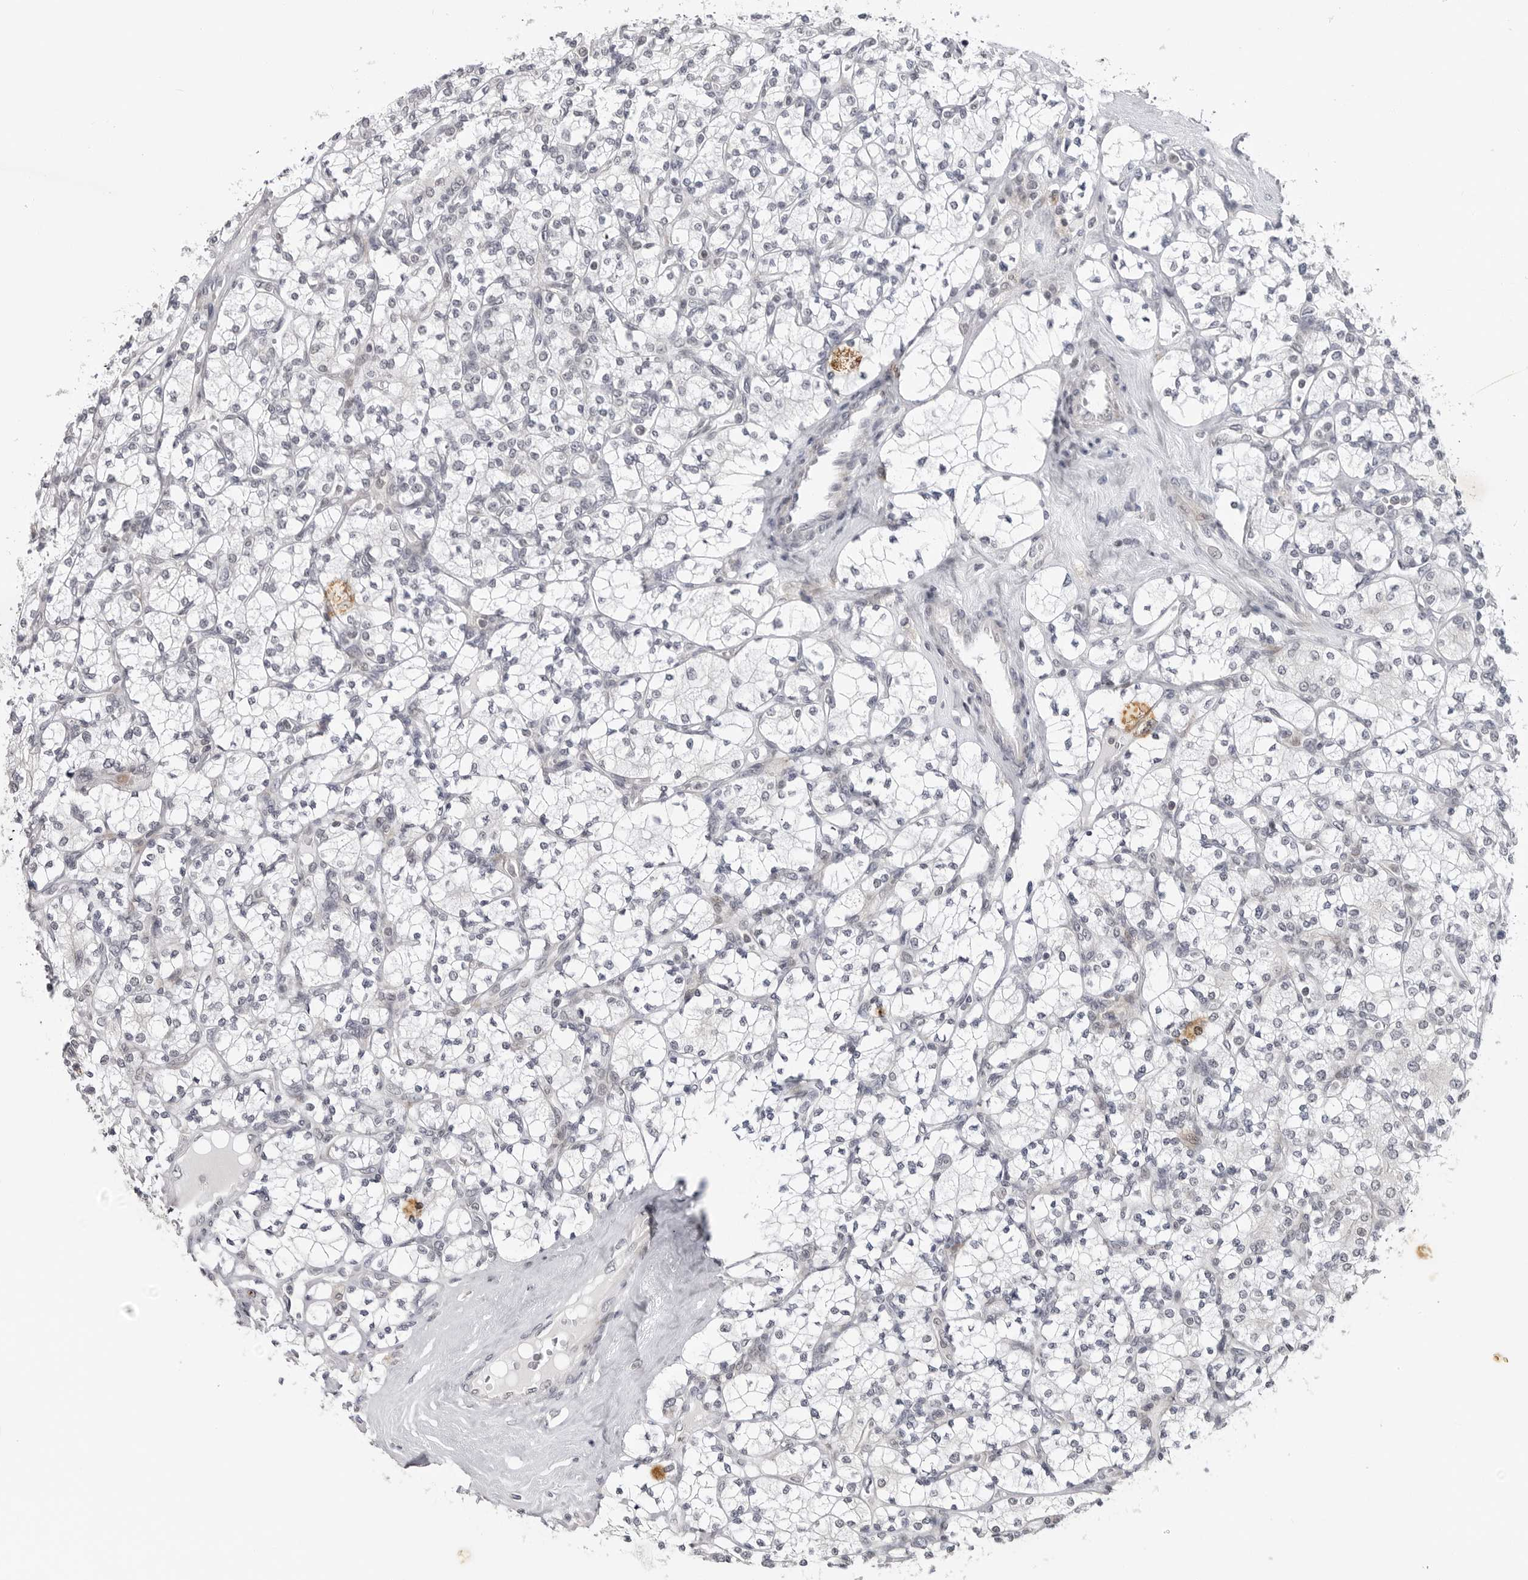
{"staining": {"intensity": "negative", "quantity": "none", "location": "none"}, "tissue": "renal cancer", "cell_type": "Tumor cells", "image_type": "cancer", "snomed": [{"axis": "morphology", "description": "Adenocarcinoma, NOS"}, {"axis": "topography", "description": "Kidney"}], "caption": "DAB immunohistochemical staining of renal cancer exhibits no significant expression in tumor cells.", "gene": "ADAMTS5", "patient": {"sex": "male", "age": 77}}